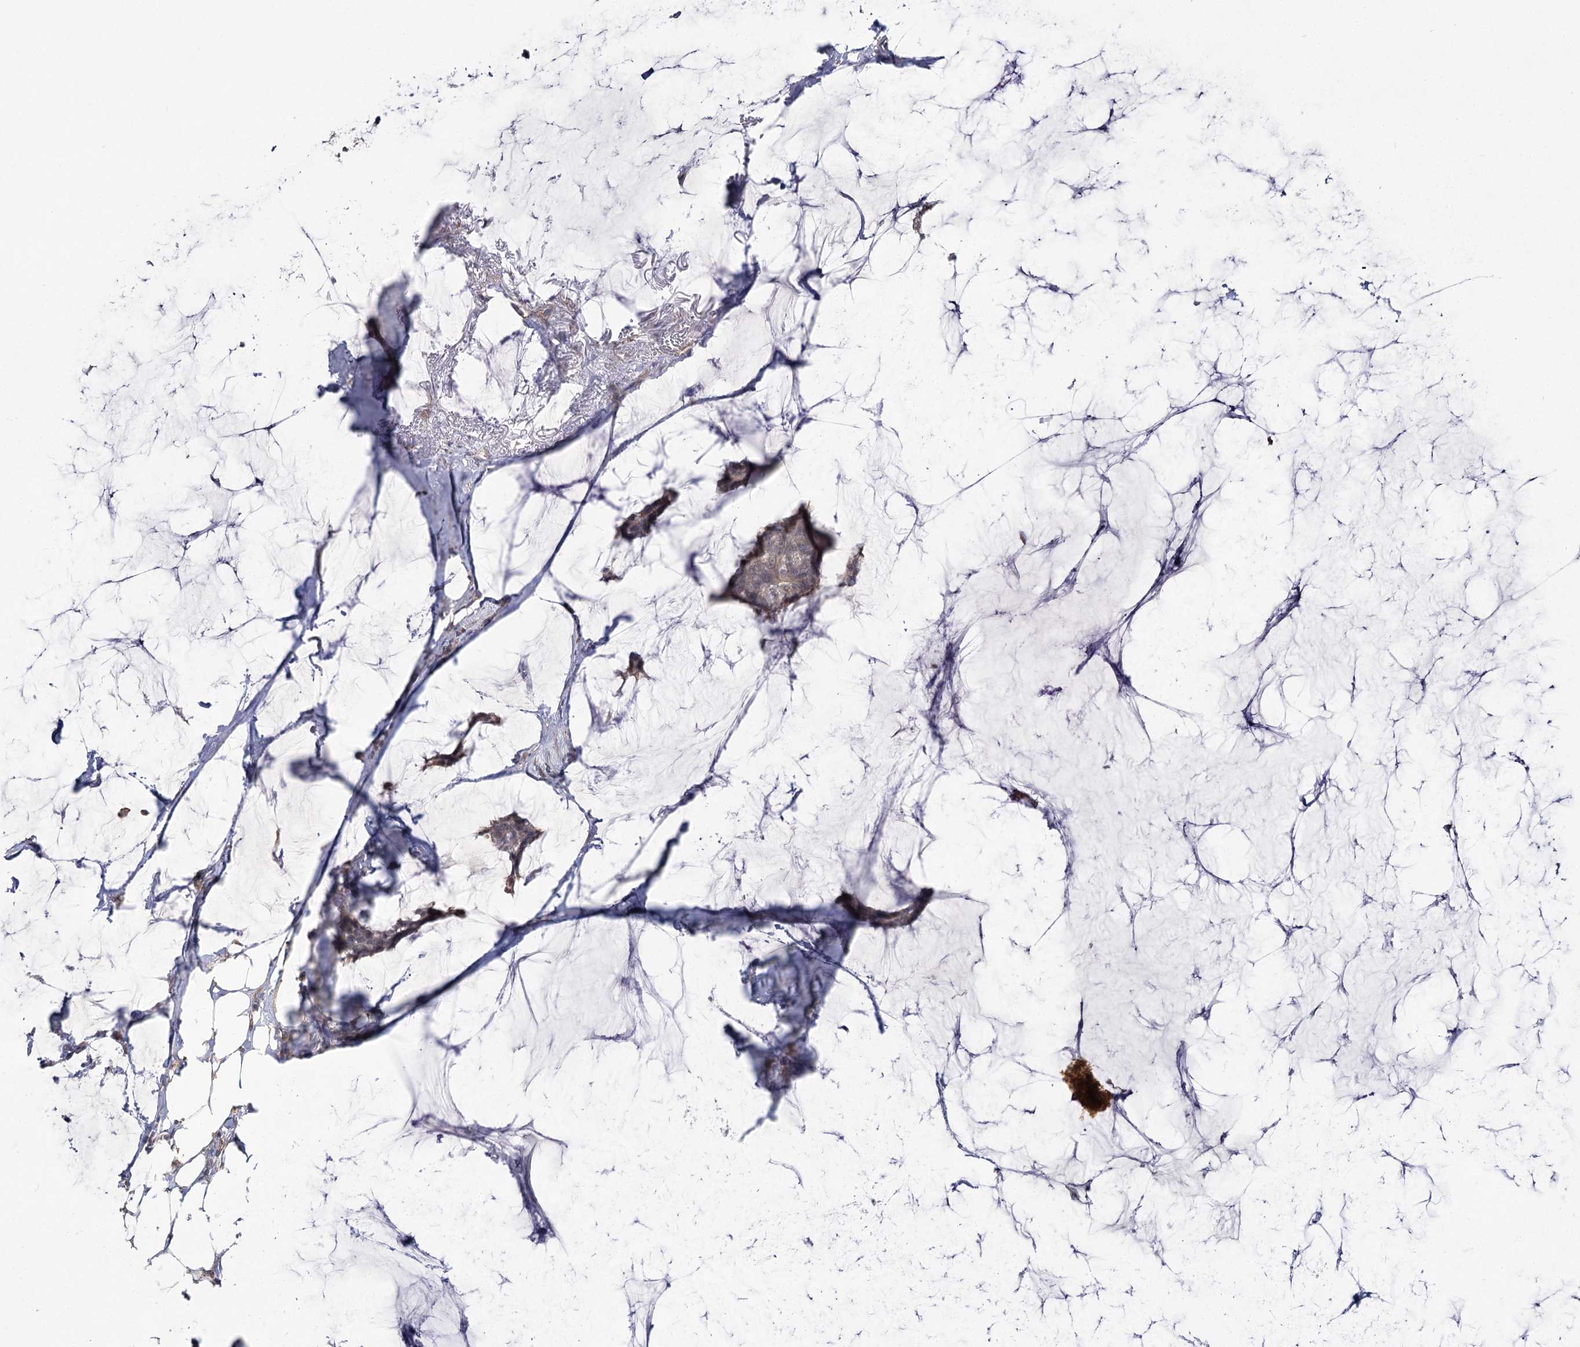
{"staining": {"intensity": "moderate", "quantity": "<25%", "location": "cytoplasmic/membranous"}, "tissue": "breast cancer", "cell_type": "Tumor cells", "image_type": "cancer", "snomed": [{"axis": "morphology", "description": "Duct carcinoma"}, {"axis": "topography", "description": "Breast"}], "caption": "Immunohistochemistry of human breast cancer (infiltrating ductal carcinoma) displays low levels of moderate cytoplasmic/membranous positivity in about <25% of tumor cells.", "gene": "TBC1D9B", "patient": {"sex": "female", "age": 93}}